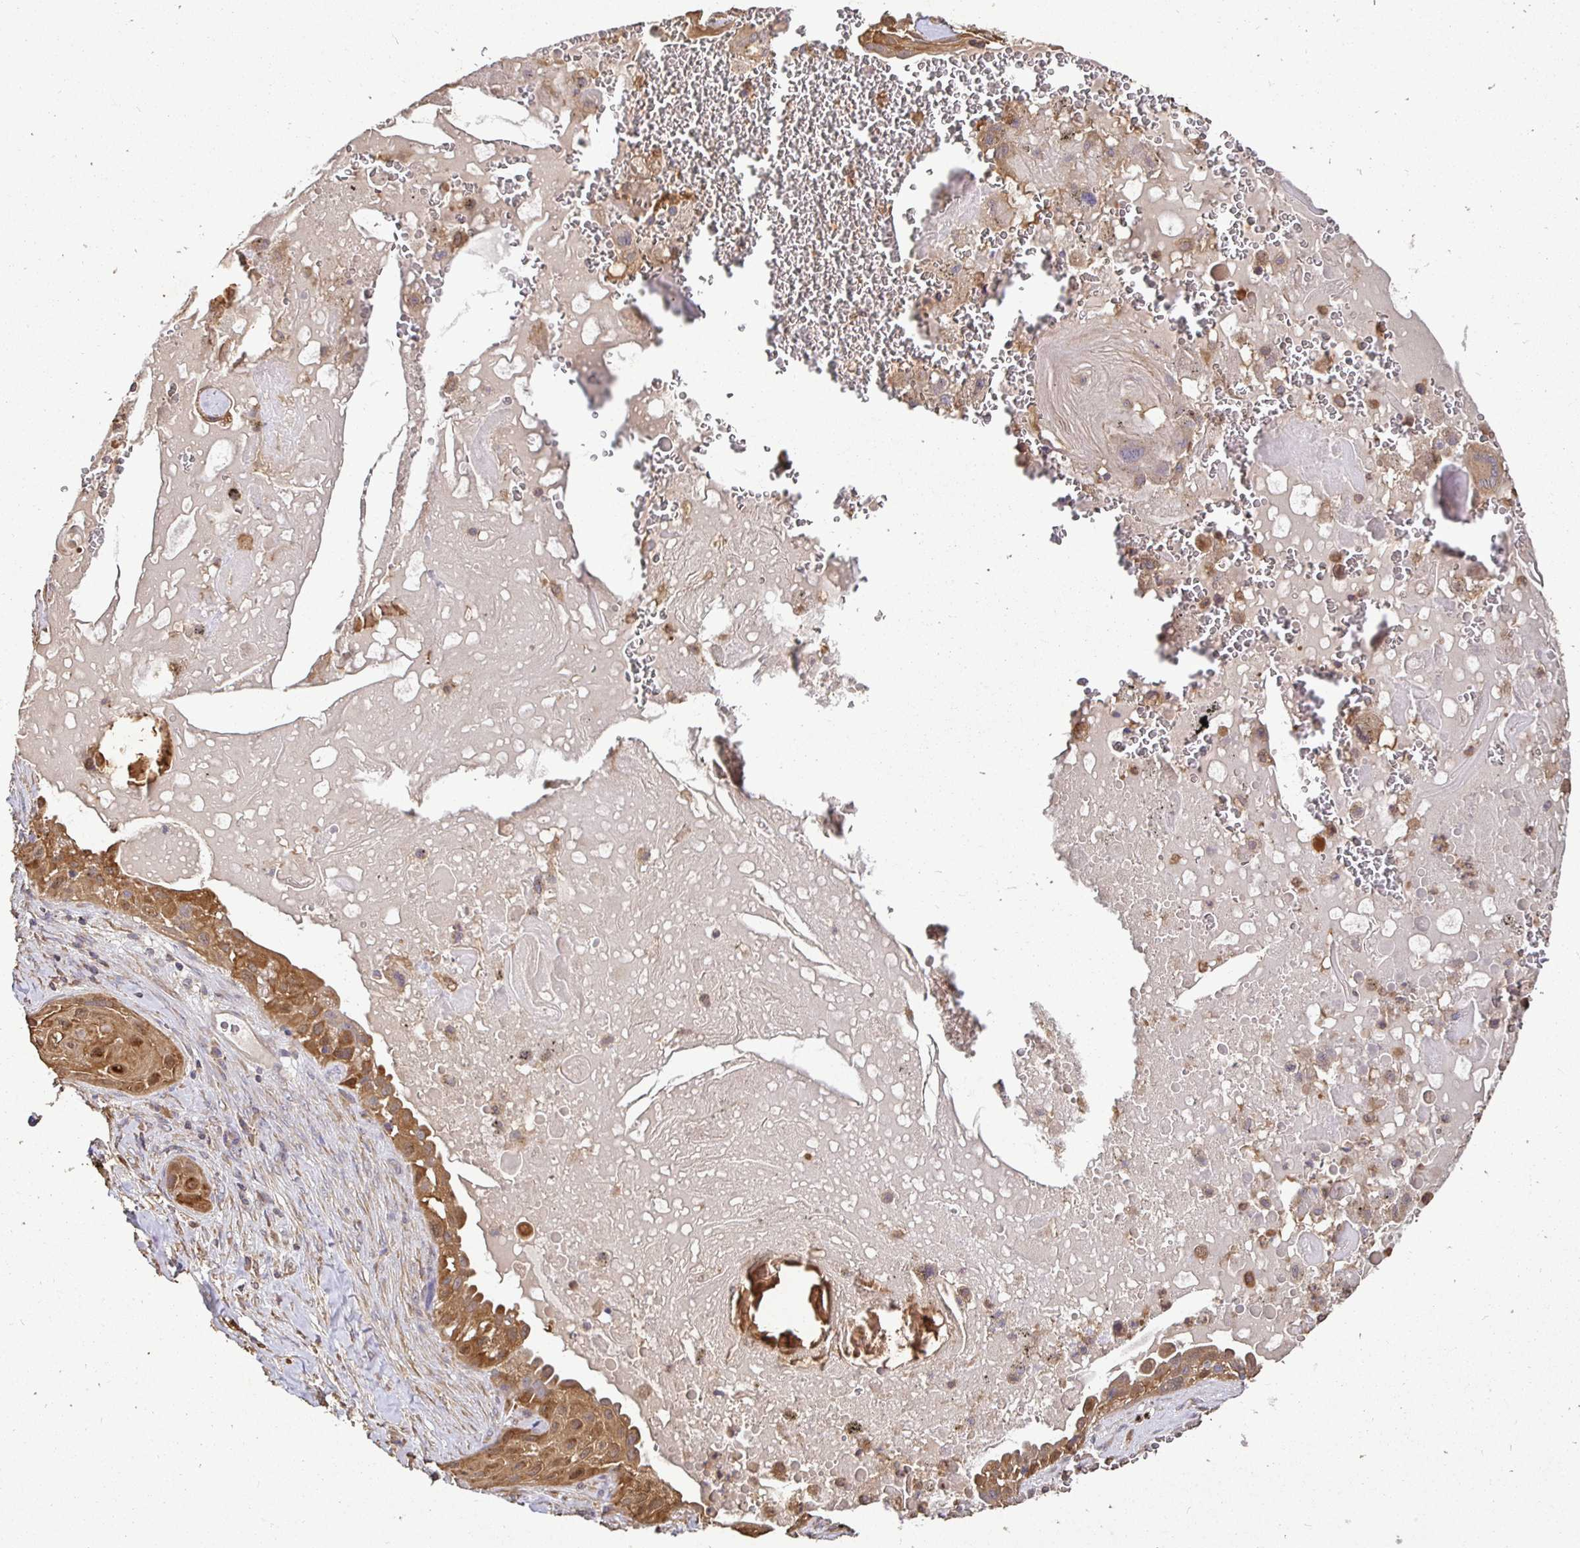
{"staining": {"intensity": "moderate", "quantity": ">75%", "location": "cytoplasmic/membranous"}, "tissue": "lung cancer", "cell_type": "Tumor cells", "image_type": "cancer", "snomed": [{"axis": "morphology", "description": "Squamous cell carcinoma, NOS"}, {"axis": "topography", "description": "Lung"}], "caption": "Lung squamous cell carcinoma was stained to show a protein in brown. There is medium levels of moderate cytoplasmic/membranous staining in about >75% of tumor cells.", "gene": "MAPK8IP3", "patient": {"sex": "male", "age": 79}}